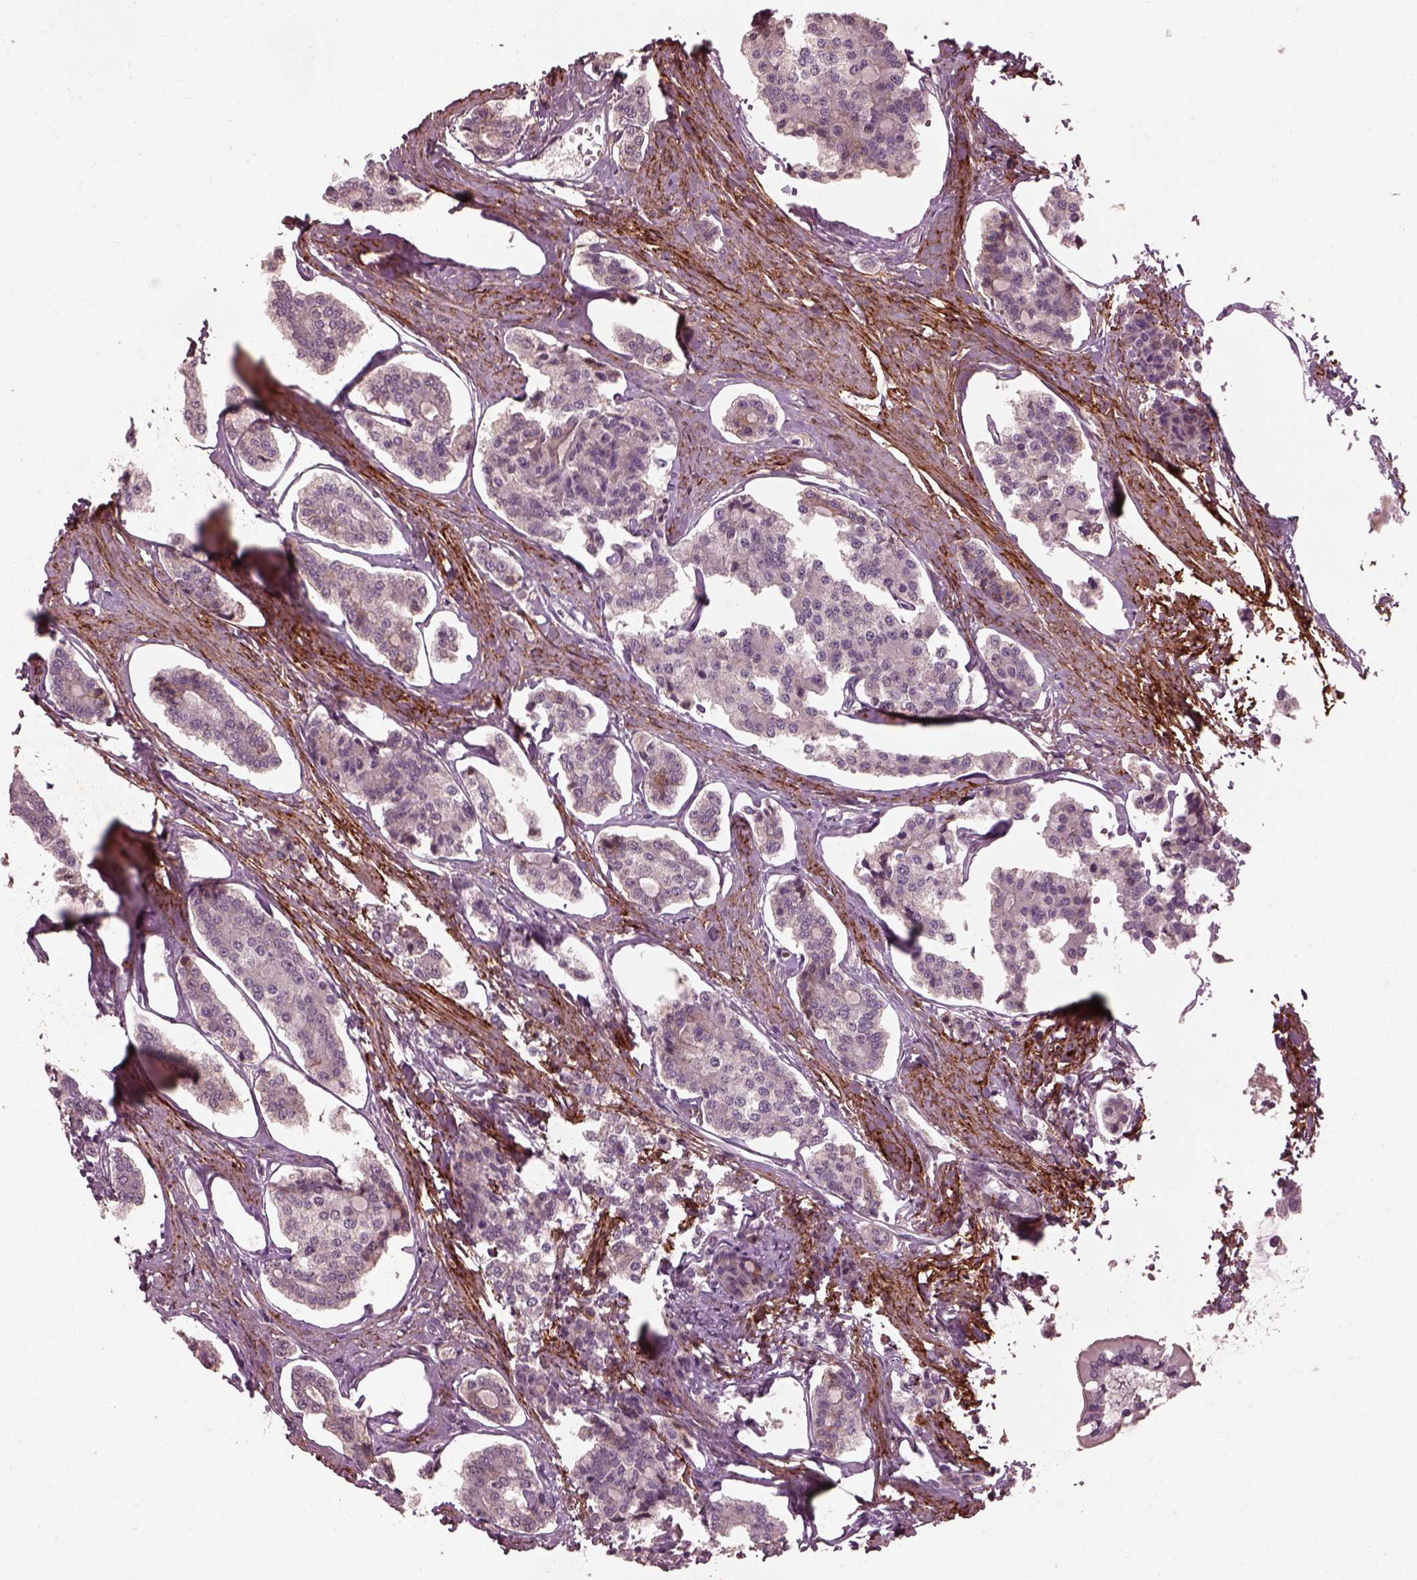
{"staining": {"intensity": "negative", "quantity": "none", "location": "none"}, "tissue": "carcinoid", "cell_type": "Tumor cells", "image_type": "cancer", "snomed": [{"axis": "morphology", "description": "Carcinoid, malignant, NOS"}, {"axis": "topography", "description": "Small intestine"}], "caption": "This is an immunohistochemistry photomicrograph of human carcinoid (malignant). There is no expression in tumor cells.", "gene": "EFEMP1", "patient": {"sex": "female", "age": 65}}